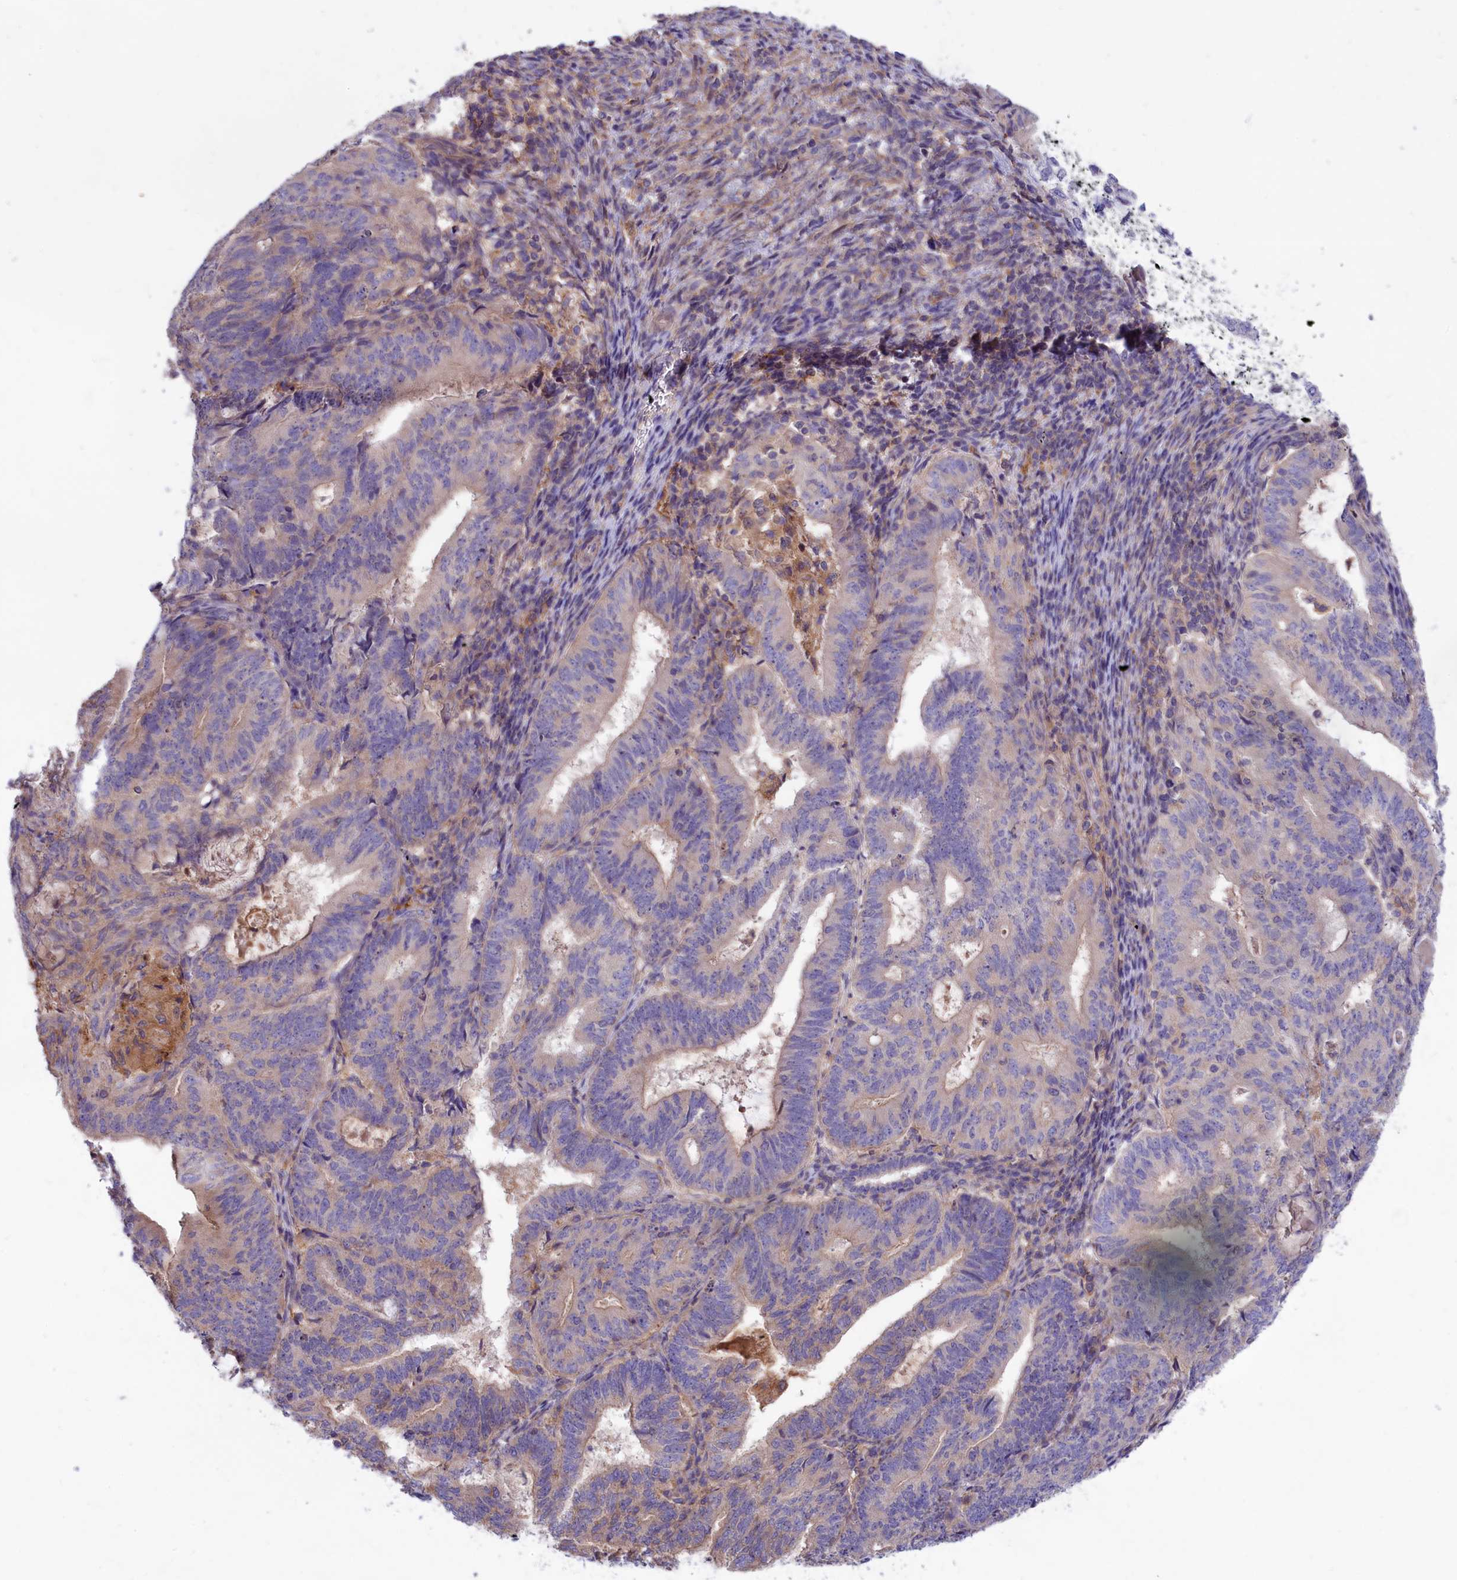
{"staining": {"intensity": "negative", "quantity": "none", "location": "none"}, "tissue": "endometrial cancer", "cell_type": "Tumor cells", "image_type": "cancer", "snomed": [{"axis": "morphology", "description": "Adenocarcinoma, NOS"}, {"axis": "topography", "description": "Endometrium"}], "caption": "Immunohistochemical staining of endometrial cancer (adenocarcinoma) displays no significant positivity in tumor cells. (DAB (3,3'-diaminobenzidine) immunohistochemistry, high magnification).", "gene": "AMDHD2", "patient": {"sex": "female", "age": 70}}